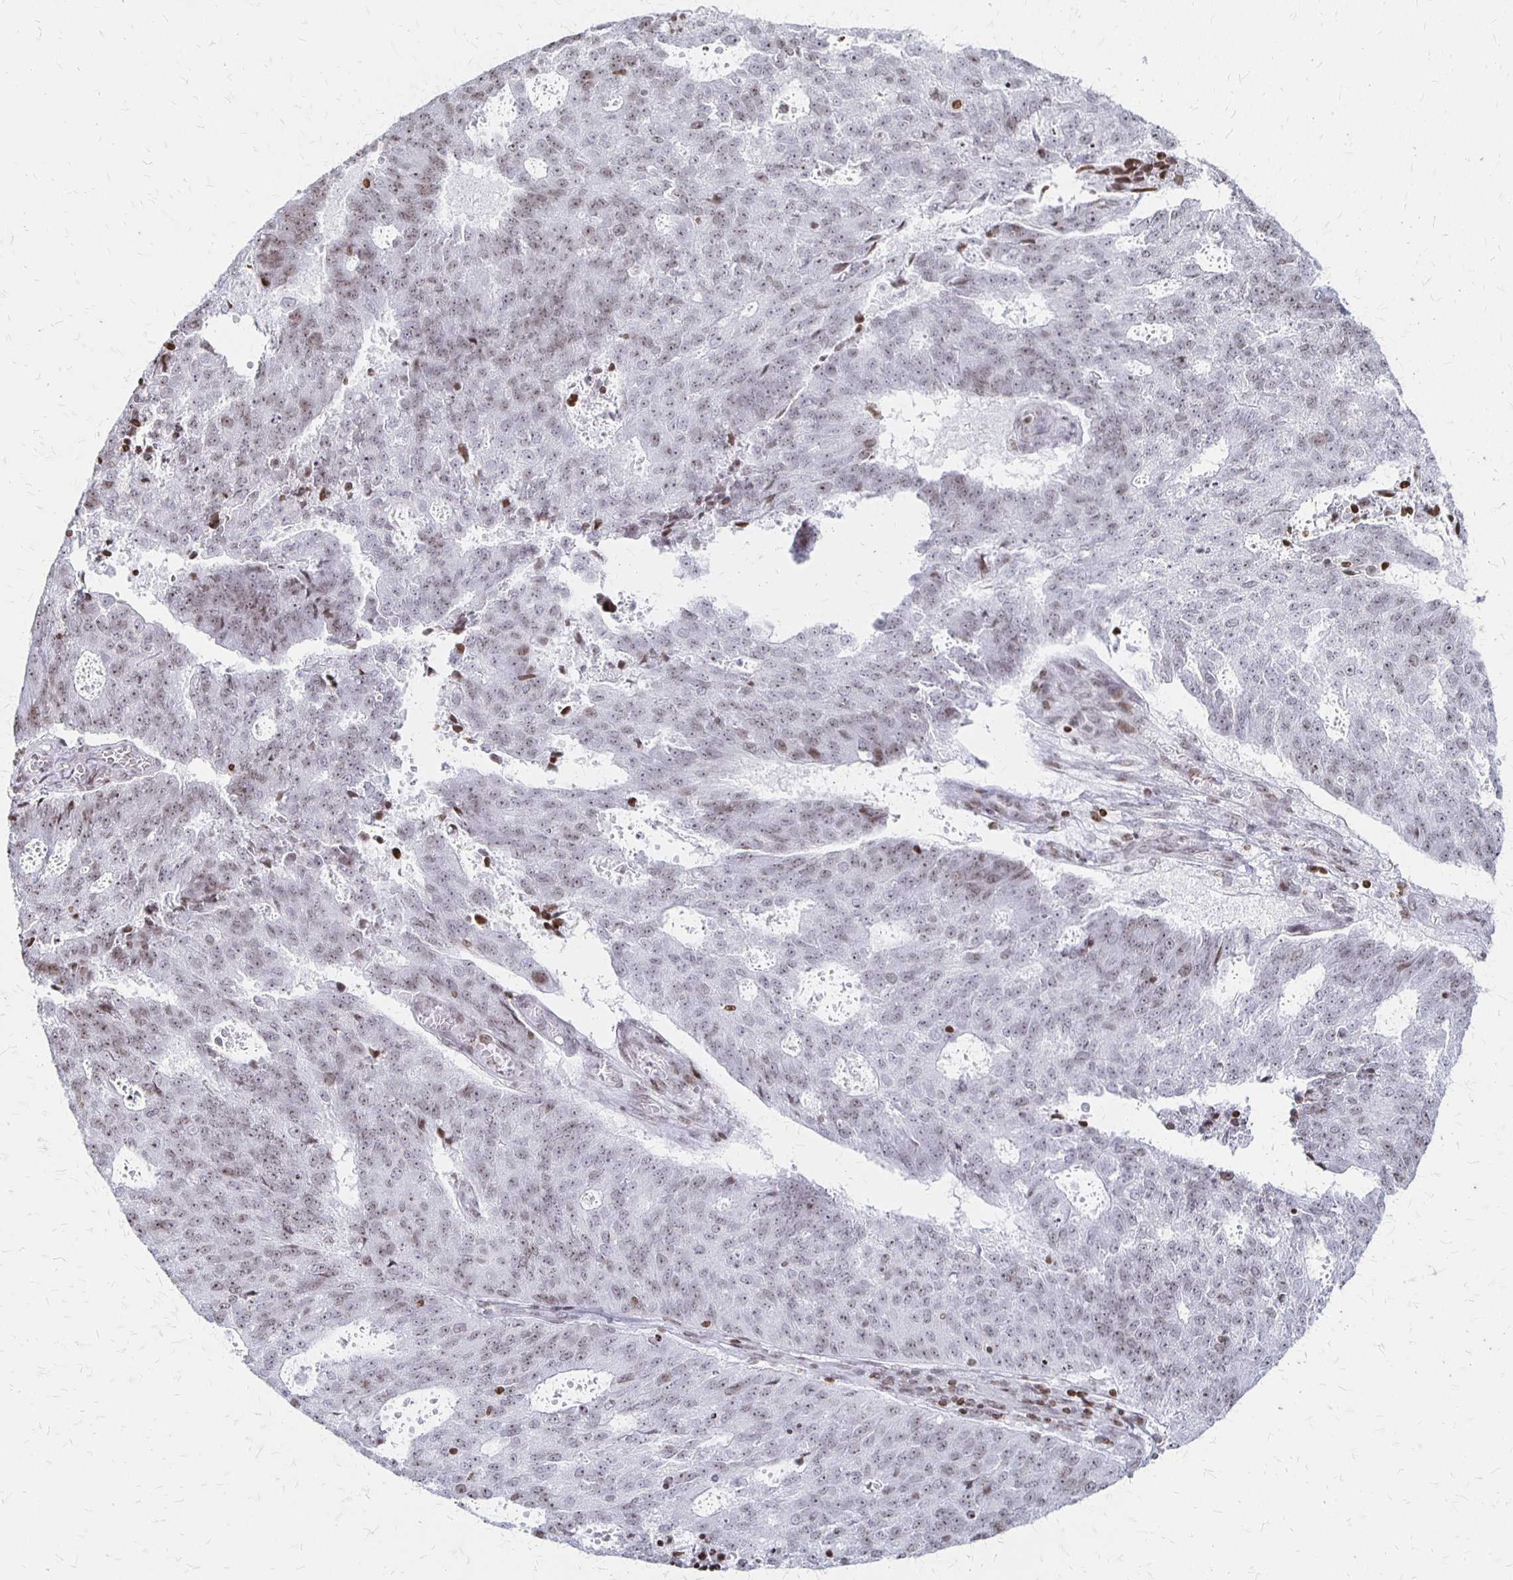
{"staining": {"intensity": "weak", "quantity": "25%-75%", "location": "nuclear"}, "tissue": "endometrial cancer", "cell_type": "Tumor cells", "image_type": "cancer", "snomed": [{"axis": "morphology", "description": "Adenocarcinoma, NOS"}, {"axis": "topography", "description": "Endometrium"}], "caption": "Tumor cells display weak nuclear positivity in approximately 25%-75% of cells in endometrial adenocarcinoma. (Brightfield microscopy of DAB IHC at high magnification).", "gene": "ZNF280C", "patient": {"sex": "female", "age": 82}}